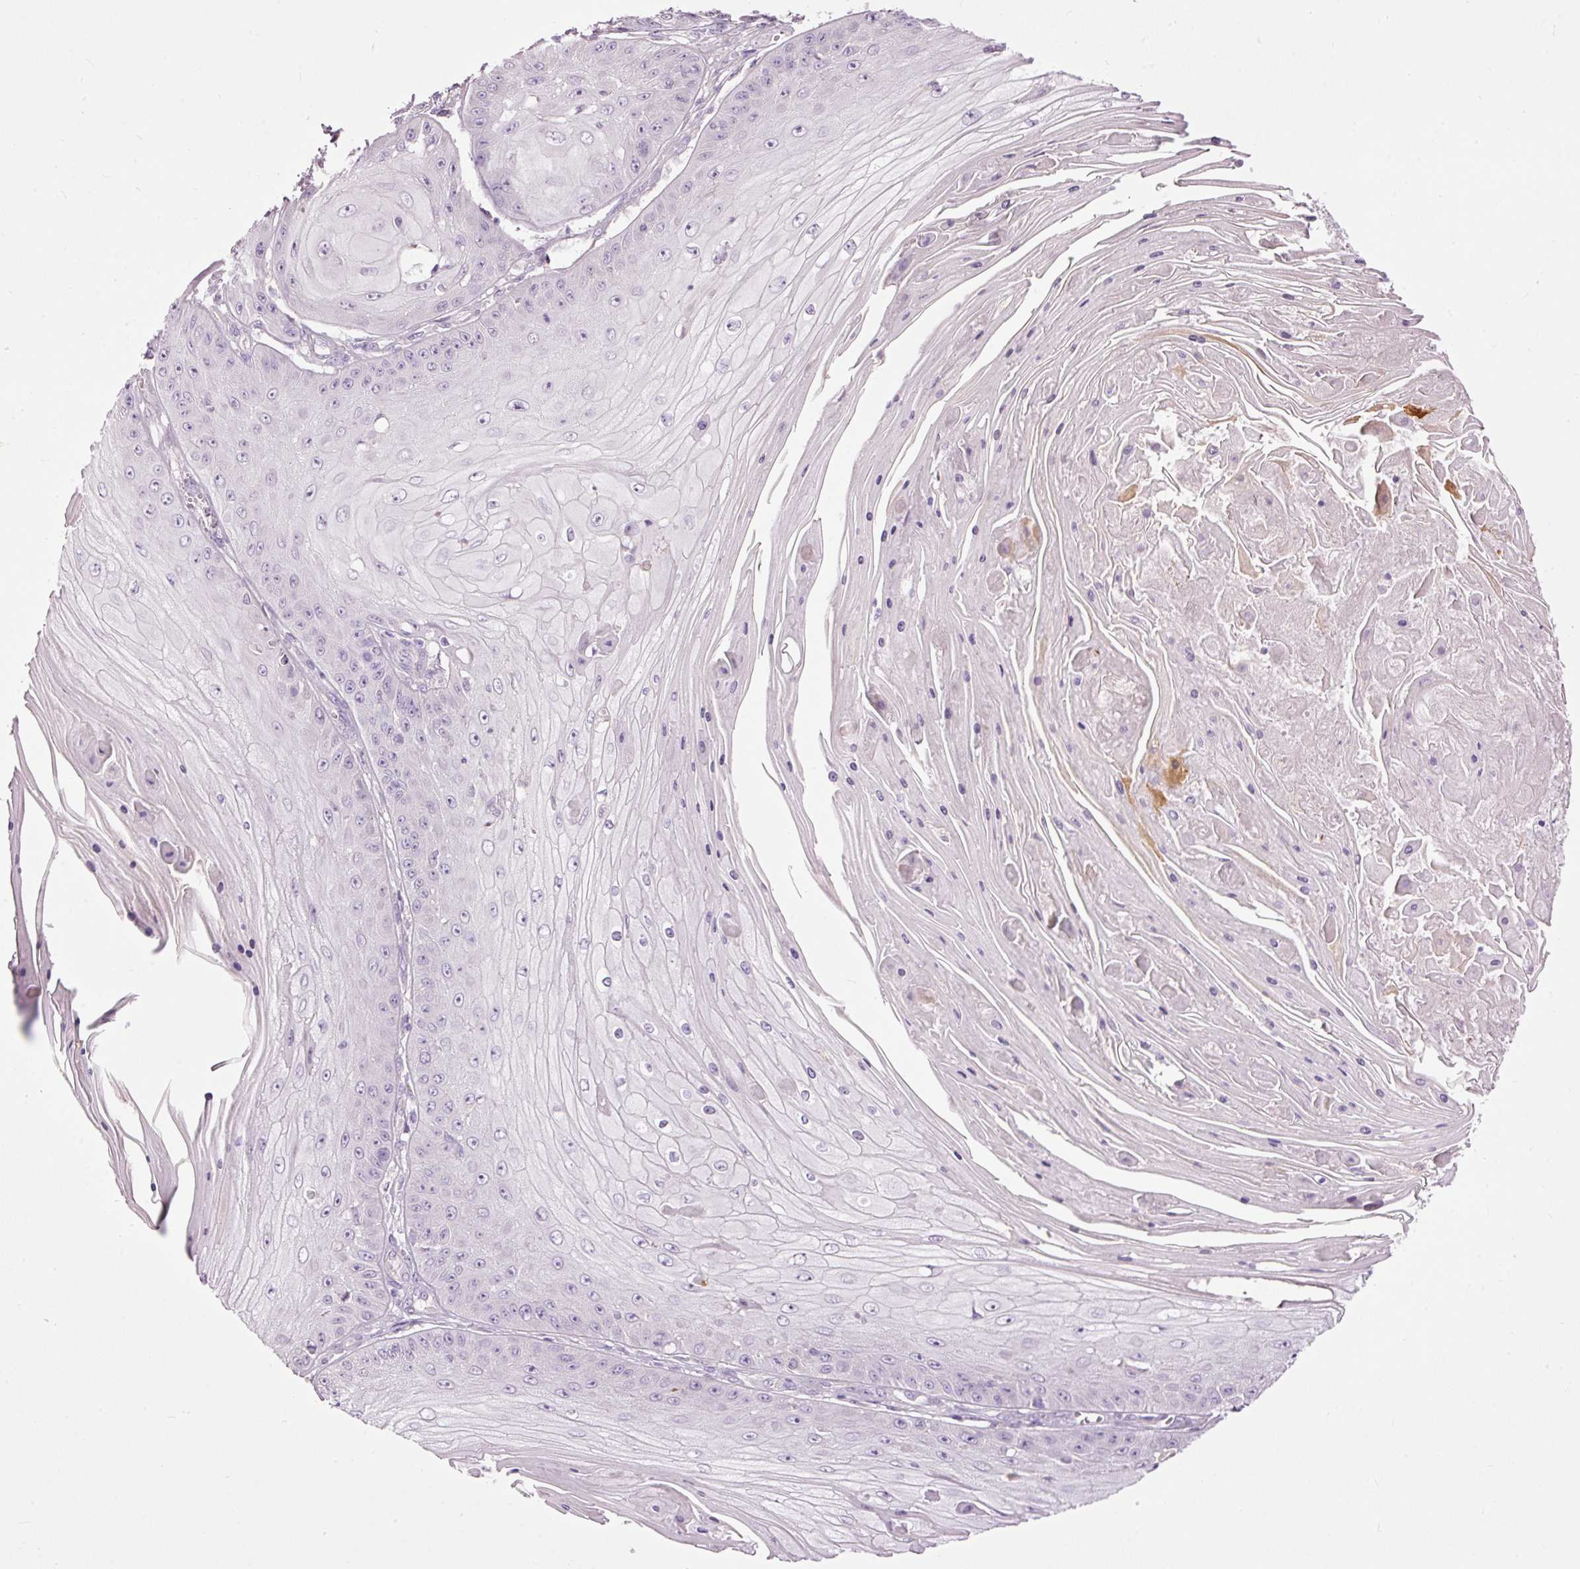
{"staining": {"intensity": "negative", "quantity": "none", "location": "none"}, "tissue": "skin cancer", "cell_type": "Tumor cells", "image_type": "cancer", "snomed": [{"axis": "morphology", "description": "Squamous cell carcinoma, NOS"}, {"axis": "topography", "description": "Skin"}], "caption": "High power microscopy image of an IHC photomicrograph of skin squamous cell carcinoma, revealing no significant positivity in tumor cells. The staining was performed using DAB (3,3'-diaminobenzidine) to visualize the protein expression in brown, while the nuclei were stained in blue with hematoxylin (Magnification: 20x).", "gene": "FCRL4", "patient": {"sex": "male", "age": 70}}